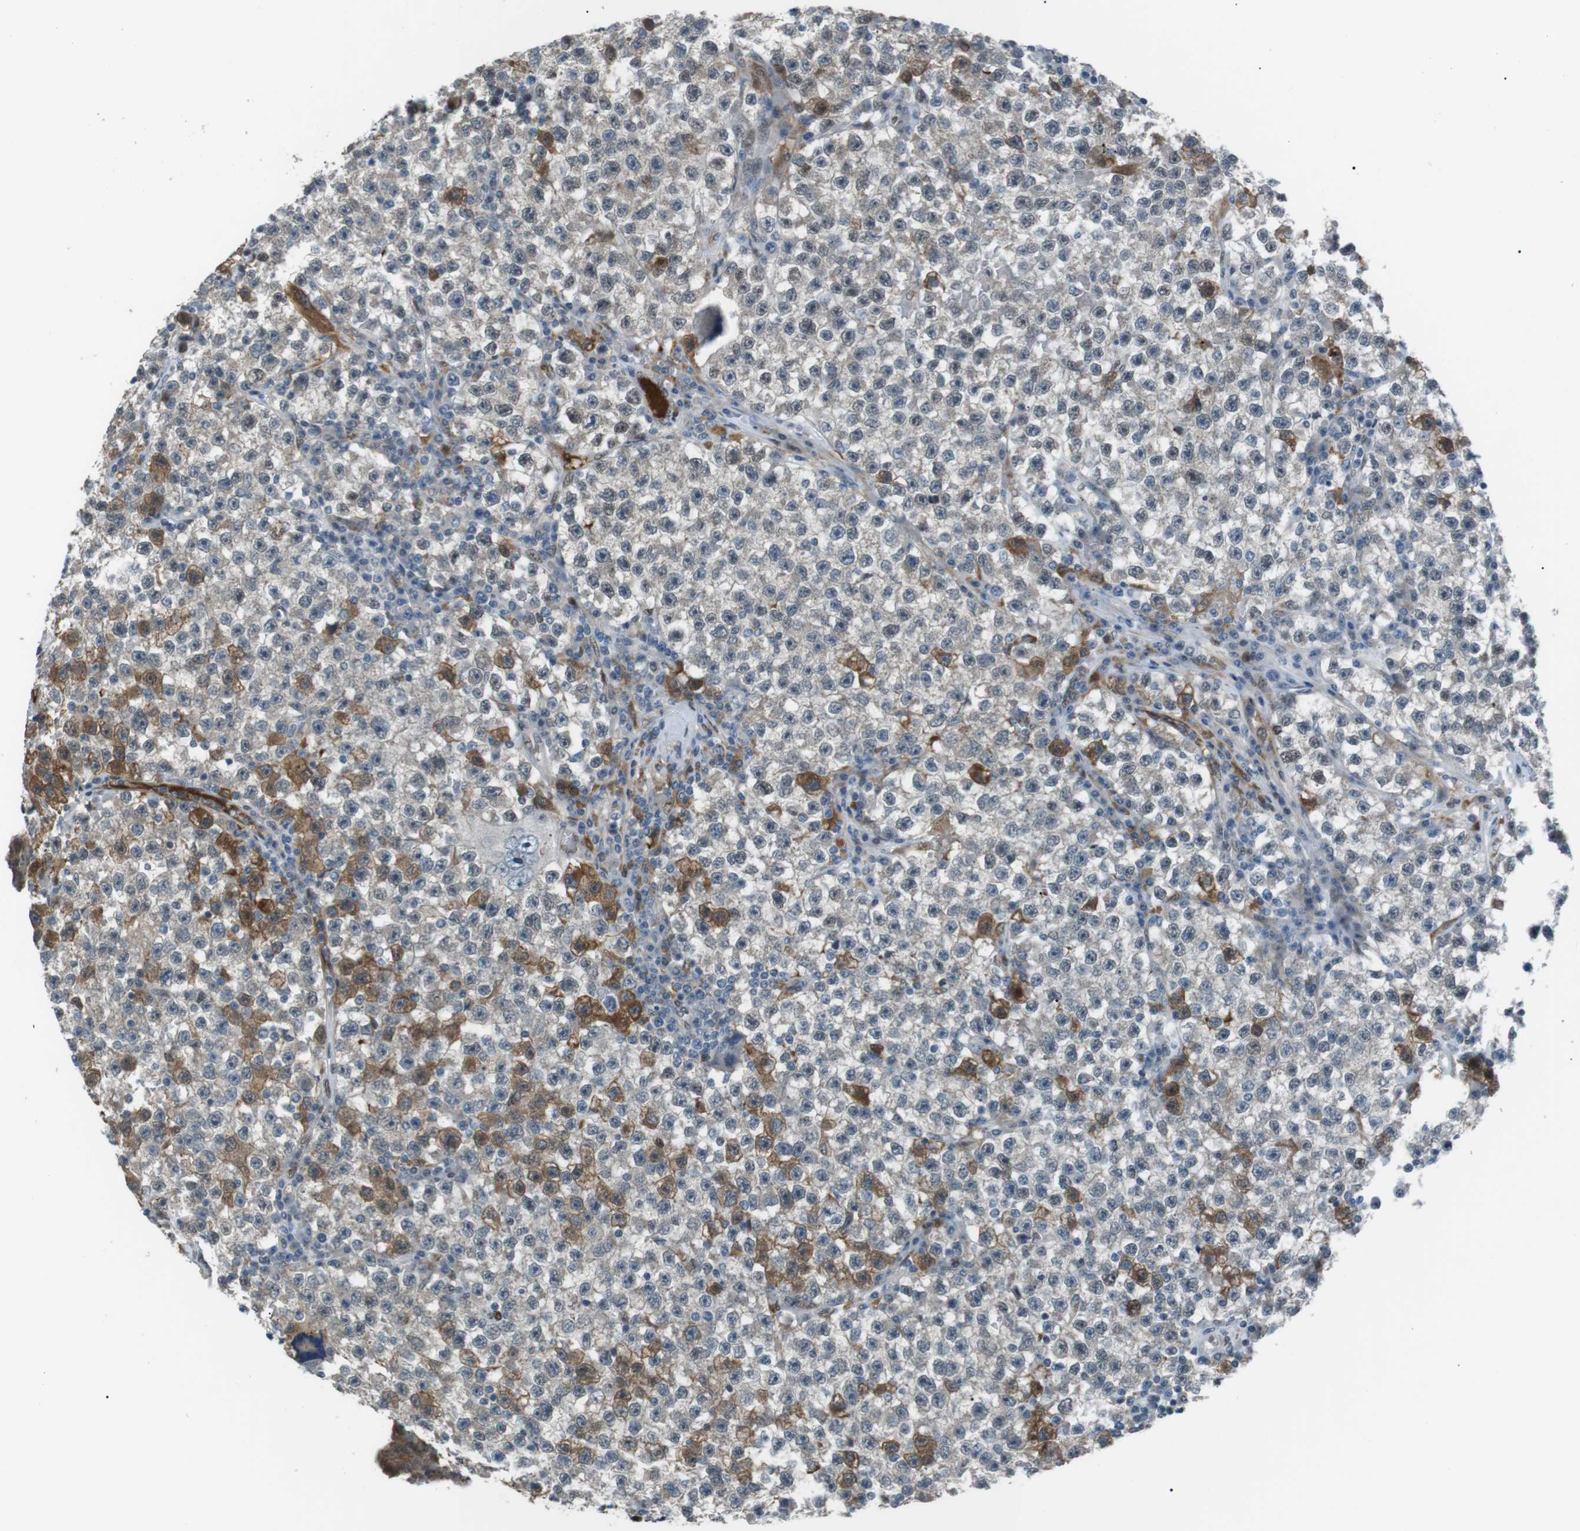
{"staining": {"intensity": "moderate", "quantity": "<25%", "location": "cytoplasmic/membranous"}, "tissue": "testis cancer", "cell_type": "Tumor cells", "image_type": "cancer", "snomed": [{"axis": "morphology", "description": "Seminoma, NOS"}, {"axis": "topography", "description": "Testis"}], "caption": "Protein staining by IHC reveals moderate cytoplasmic/membranous positivity in about <25% of tumor cells in testis cancer. (DAB (3,3'-diaminobenzidine) = brown stain, brightfield microscopy at high magnification).", "gene": "SRPK2", "patient": {"sex": "male", "age": 22}}